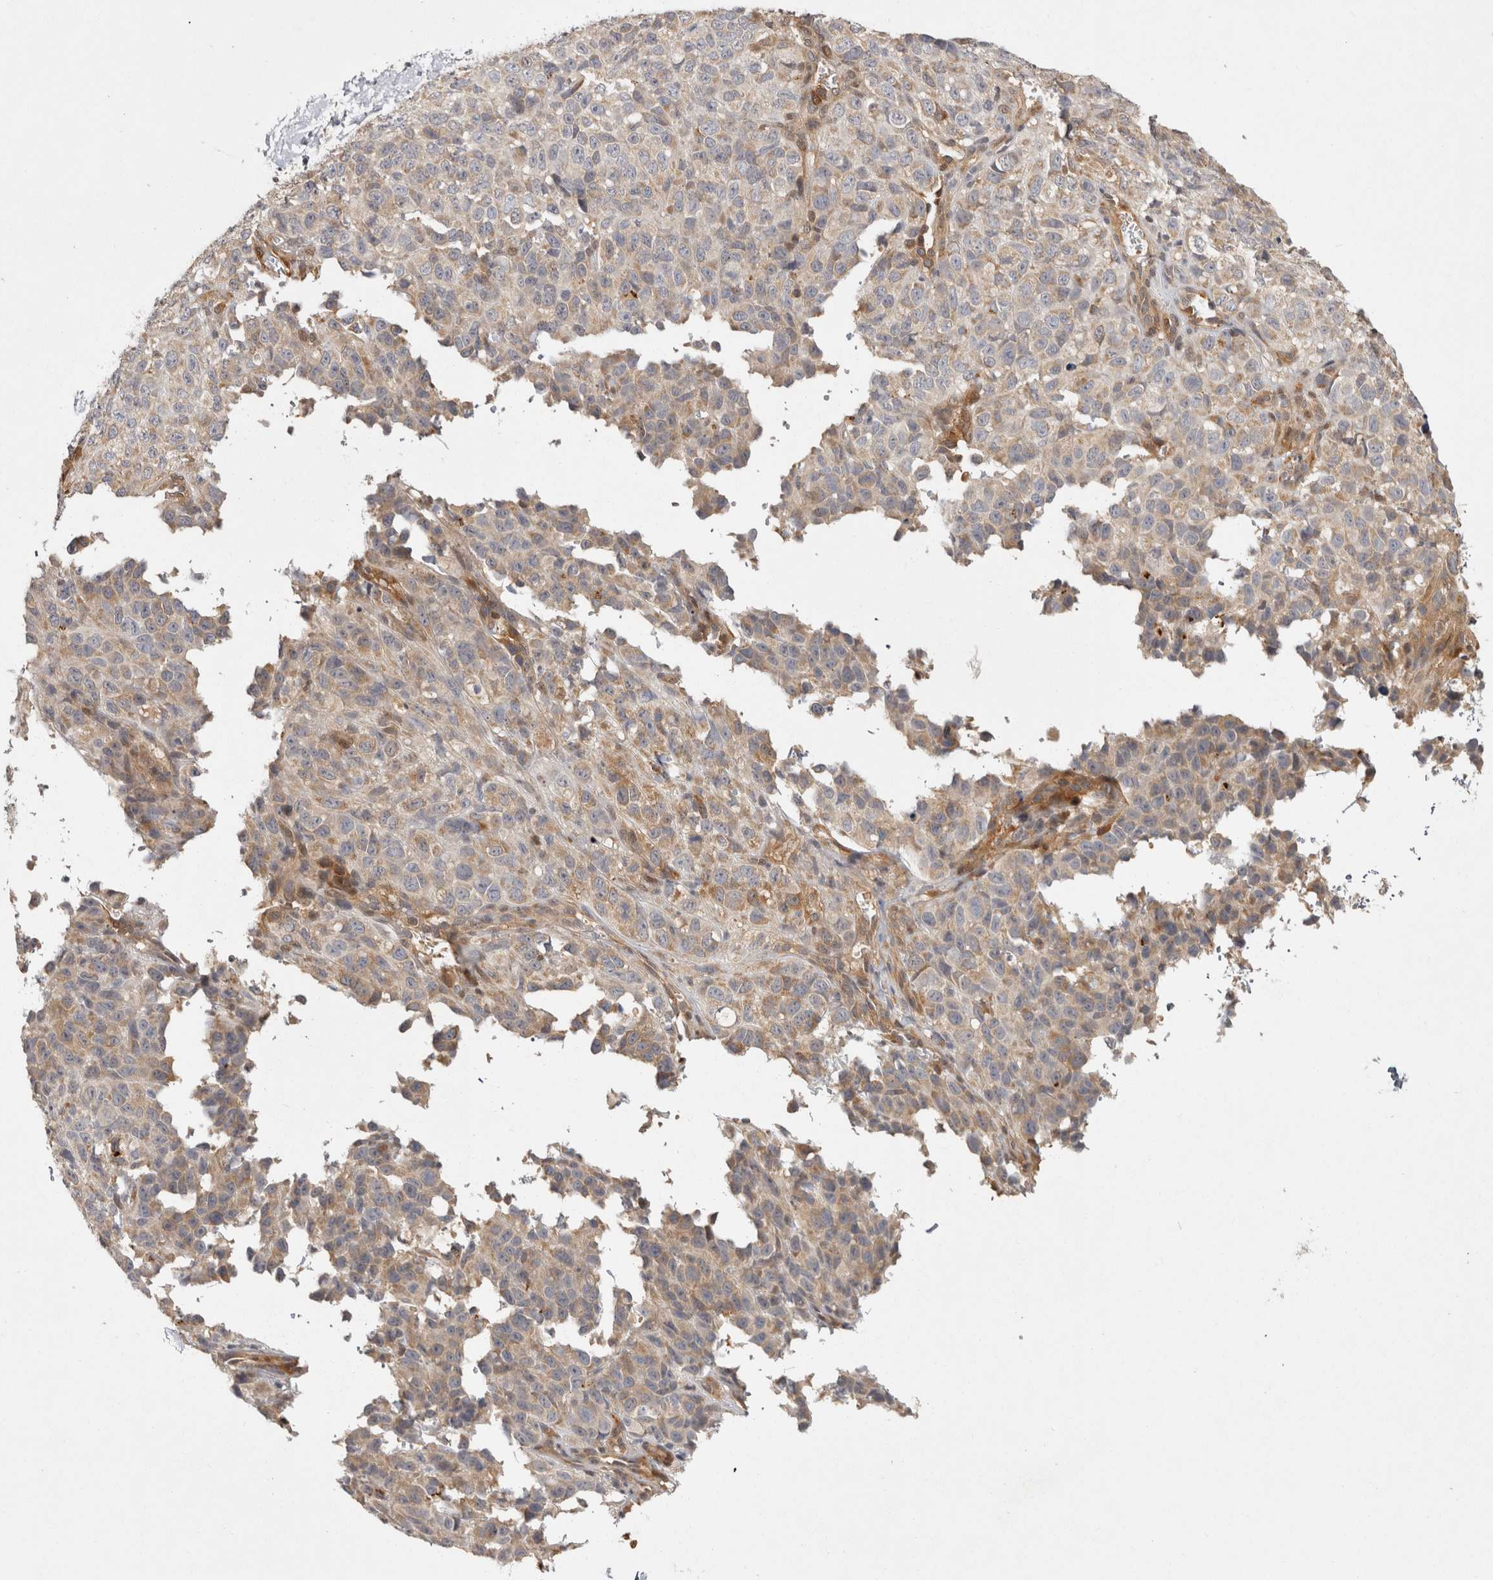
{"staining": {"intensity": "weak", "quantity": "25%-75%", "location": "cytoplasmic/membranous"}, "tissue": "melanoma", "cell_type": "Tumor cells", "image_type": "cancer", "snomed": [{"axis": "morphology", "description": "Malignant melanoma, Metastatic site"}, {"axis": "topography", "description": "Skin"}], "caption": "DAB immunohistochemical staining of melanoma demonstrates weak cytoplasmic/membranous protein expression in about 25%-75% of tumor cells.", "gene": "ACAT2", "patient": {"sex": "female", "age": 72}}